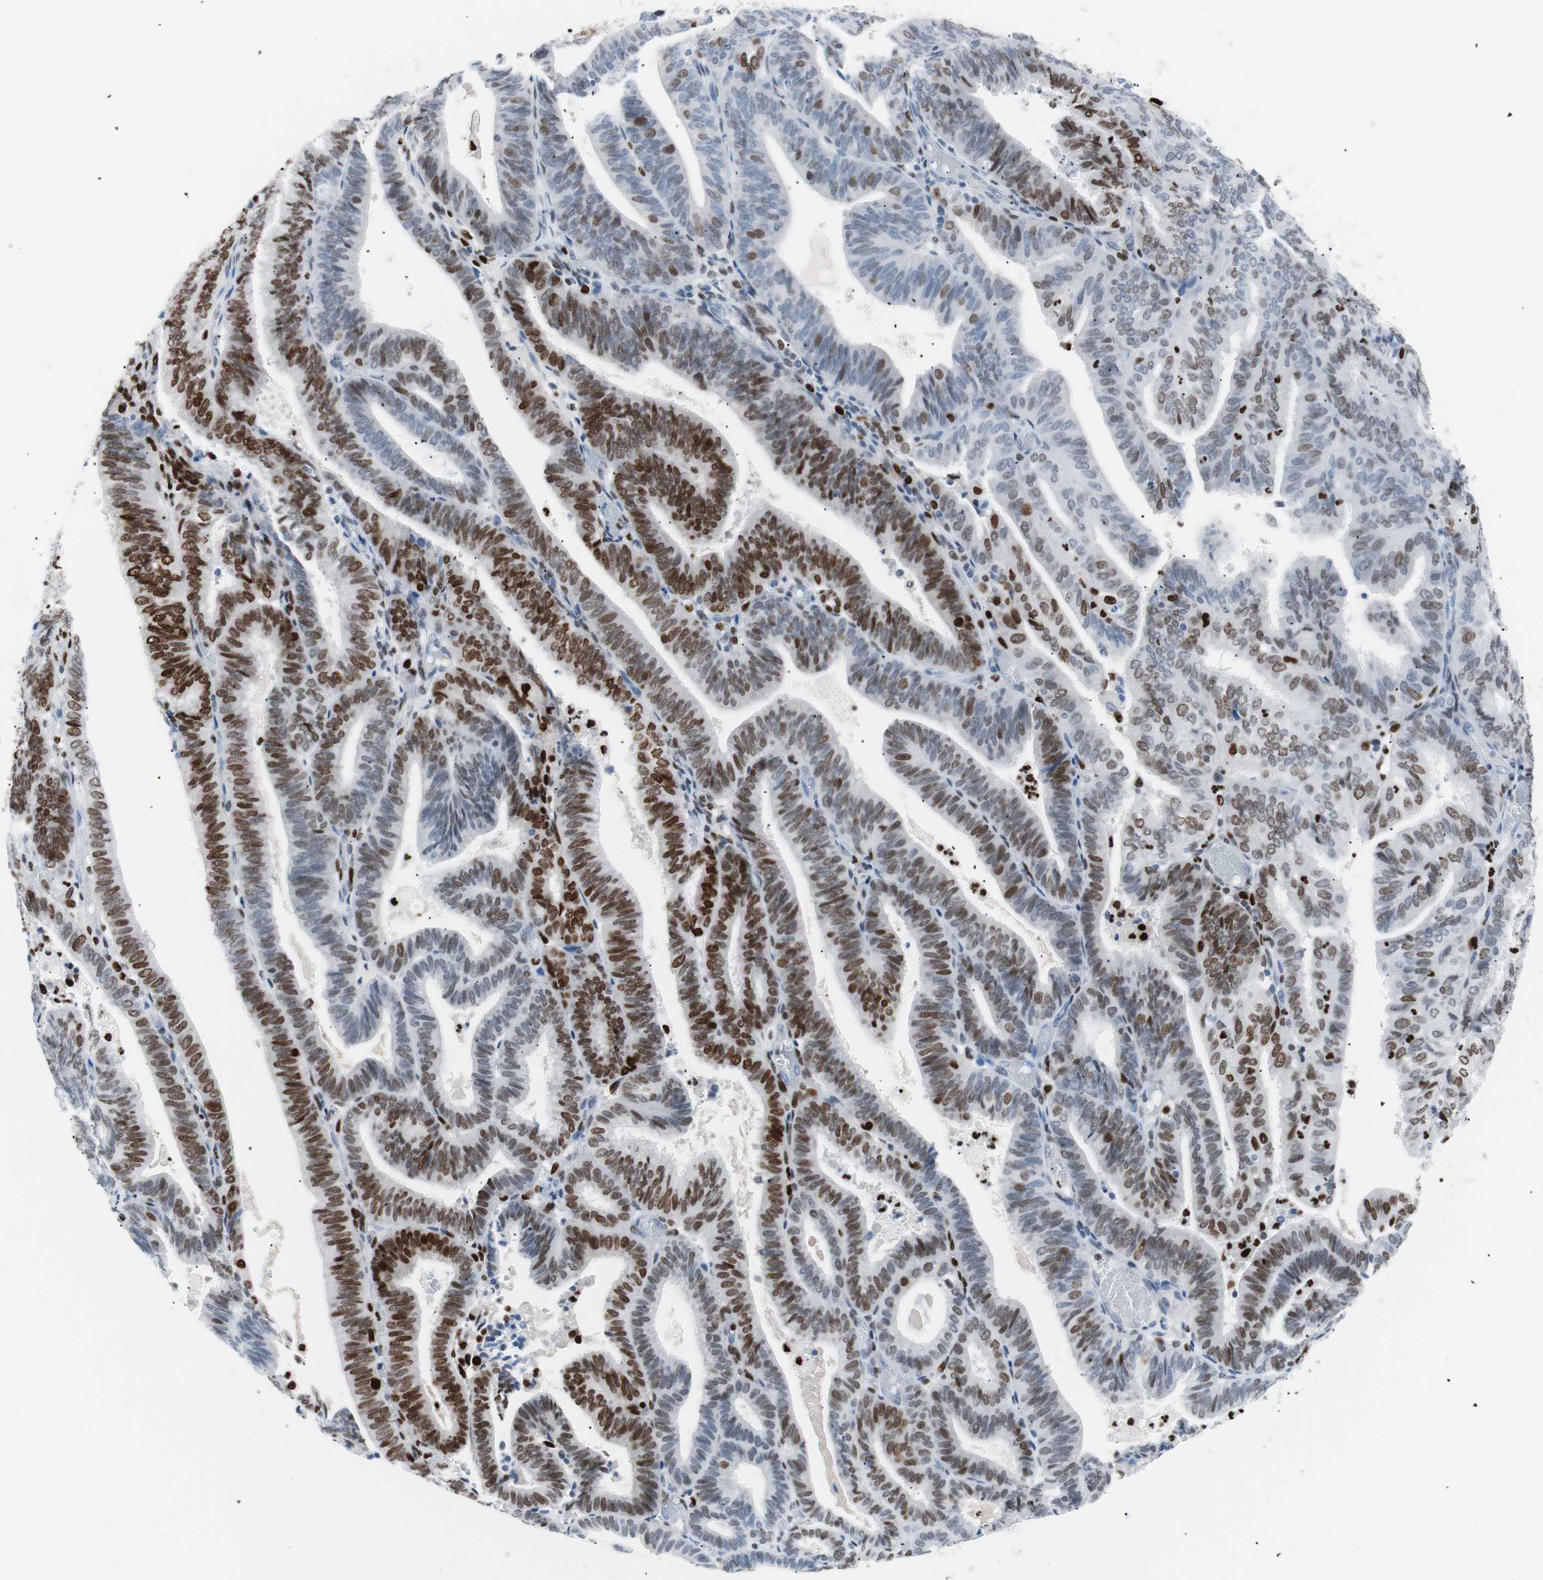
{"staining": {"intensity": "moderate", "quantity": "25%-75%", "location": "nuclear"}, "tissue": "endometrial cancer", "cell_type": "Tumor cells", "image_type": "cancer", "snomed": [{"axis": "morphology", "description": "Adenocarcinoma, NOS"}, {"axis": "topography", "description": "Uterus"}], "caption": "Tumor cells exhibit medium levels of moderate nuclear expression in approximately 25%-75% of cells in endometrial adenocarcinoma. (DAB (3,3'-diaminobenzidine) = brown stain, brightfield microscopy at high magnification).", "gene": "CEBPB", "patient": {"sex": "female", "age": 60}}